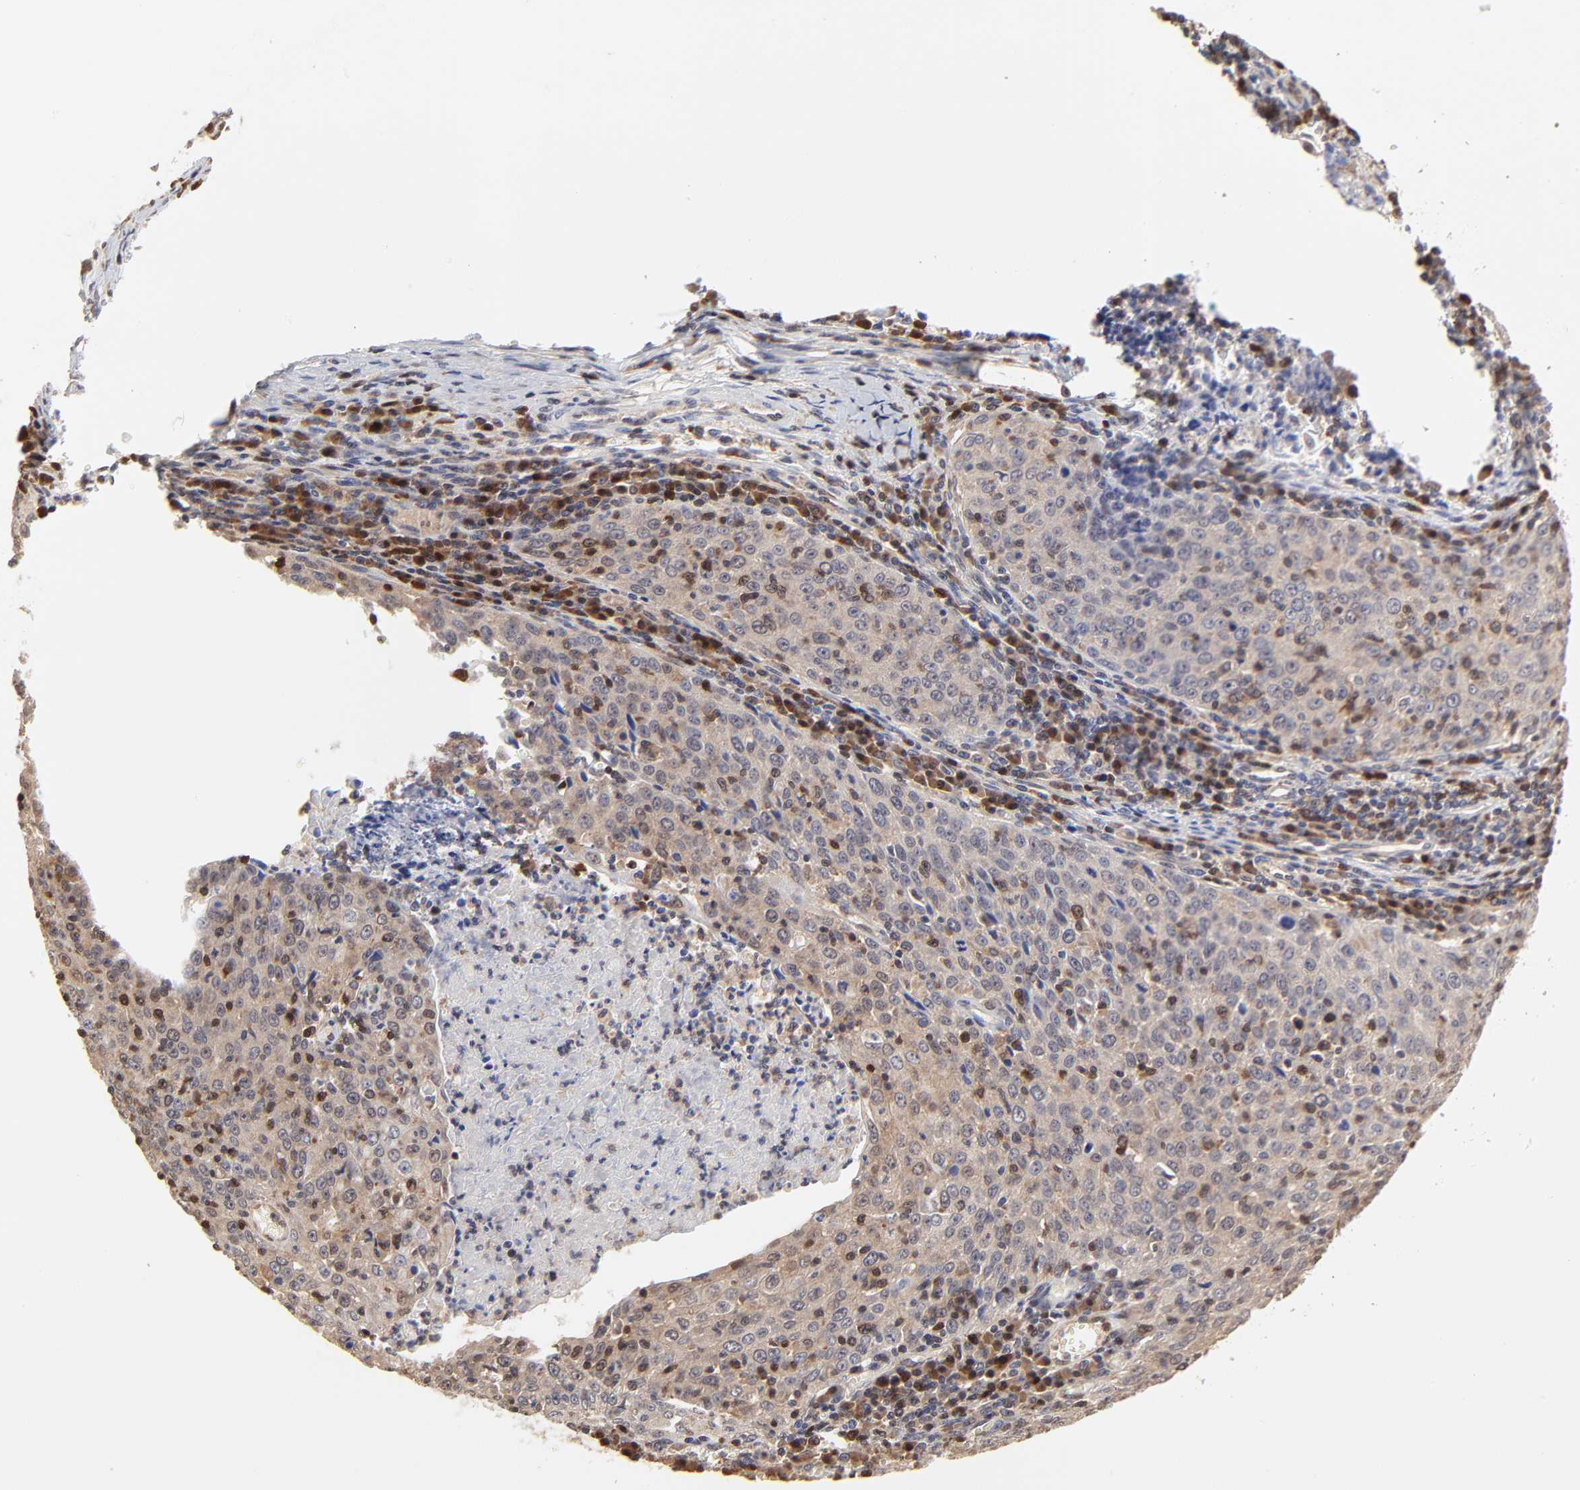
{"staining": {"intensity": "negative", "quantity": "none", "location": "none"}, "tissue": "cervical cancer", "cell_type": "Tumor cells", "image_type": "cancer", "snomed": [{"axis": "morphology", "description": "Squamous cell carcinoma, NOS"}, {"axis": "topography", "description": "Cervix"}], "caption": "Squamous cell carcinoma (cervical) was stained to show a protein in brown. There is no significant staining in tumor cells.", "gene": "CASP3", "patient": {"sex": "female", "age": 27}}